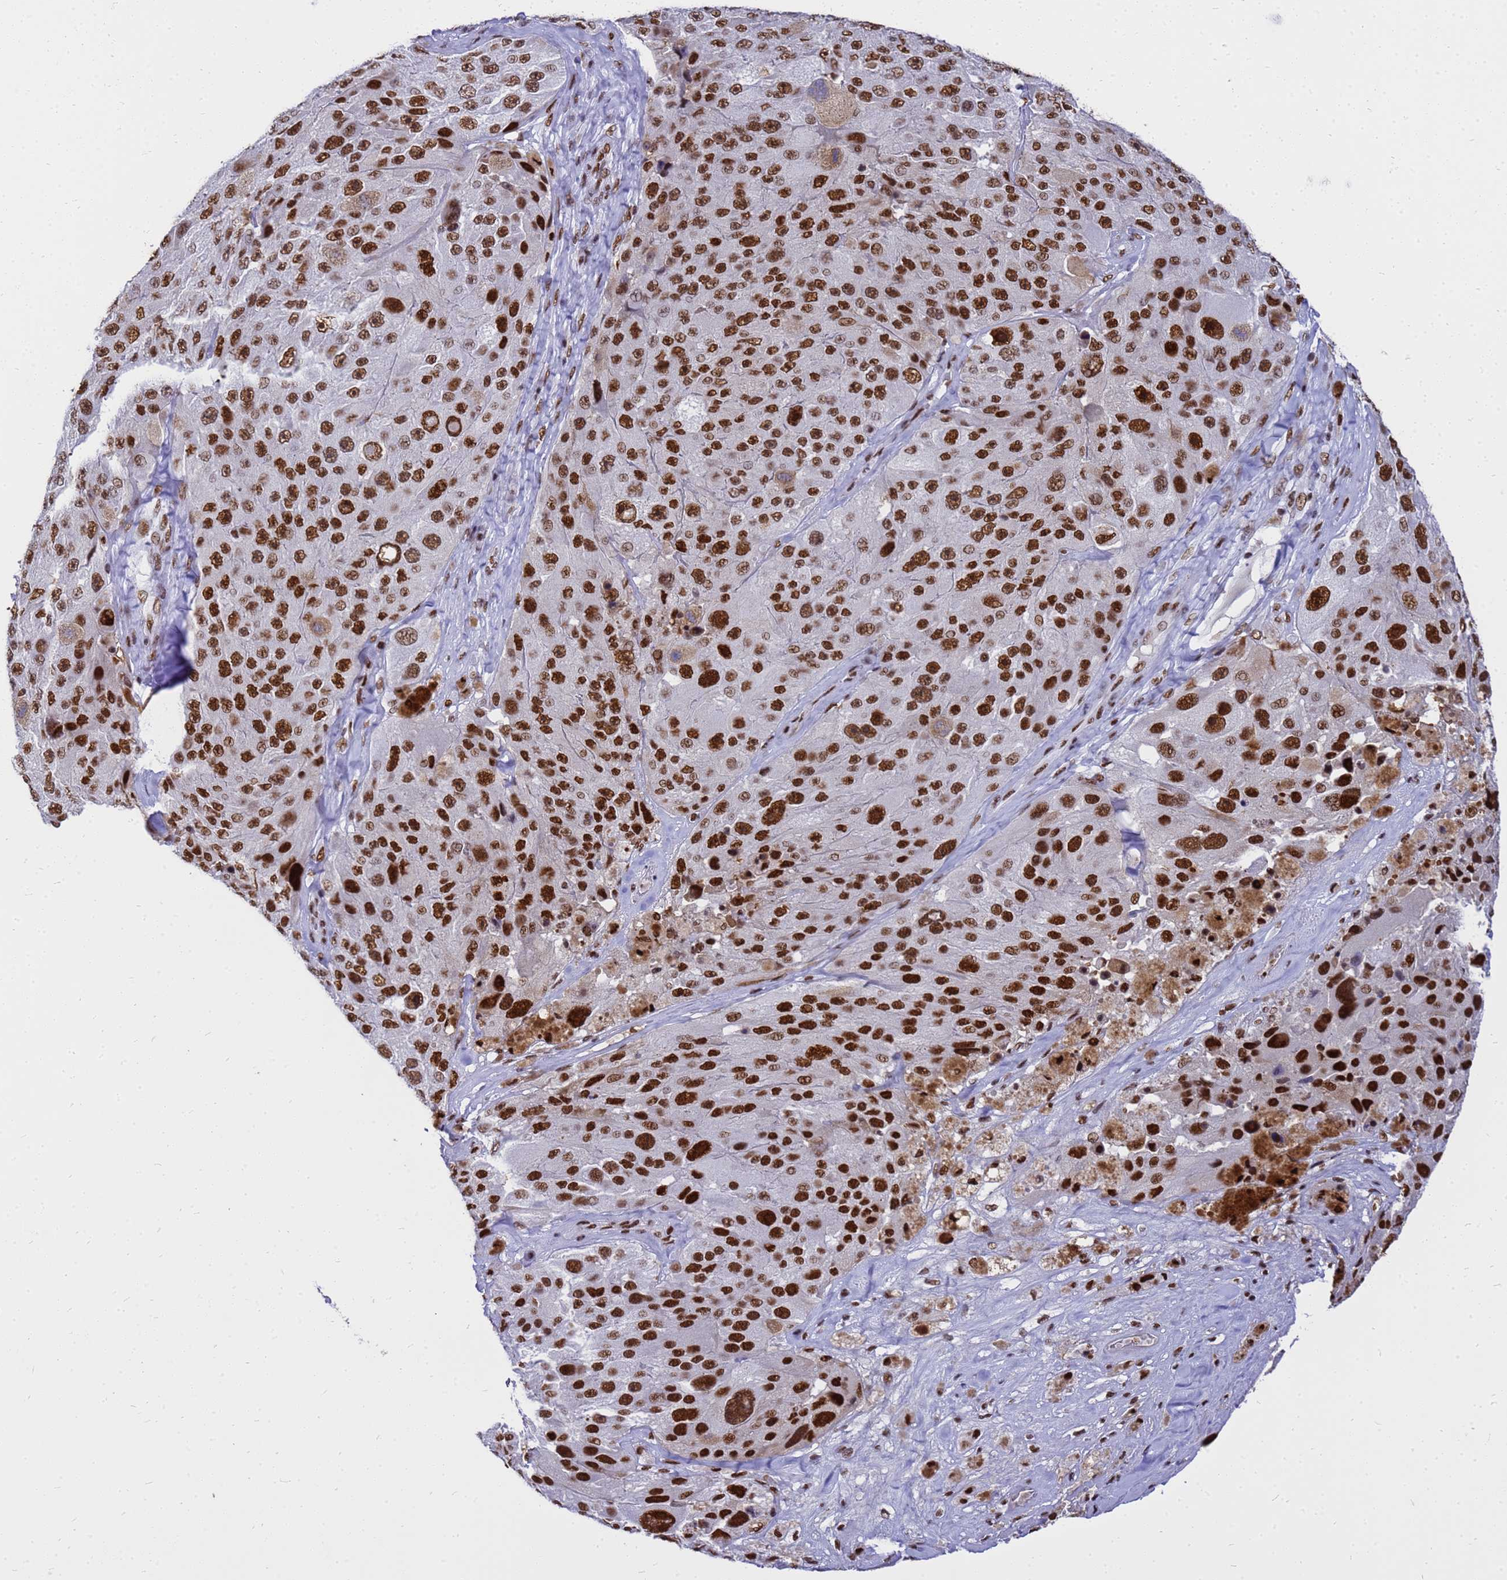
{"staining": {"intensity": "strong", "quantity": ">75%", "location": "nuclear"}, "tissue": "melanoma", "cell_type": "Tumor cells", "image_type": "cancer", "snomed": [{"axis": "morphology", "description": "Malignant melanoma, Metastatic site"}, {"axis": "topography", "description": "Lymph node"}], "caption": "Human malignant melanoma (metastatic site) stained with a protein marker reveals strong staining in tumor cells.", "gene": "SART3", "patient": {"sex": "male", "age": 62}}